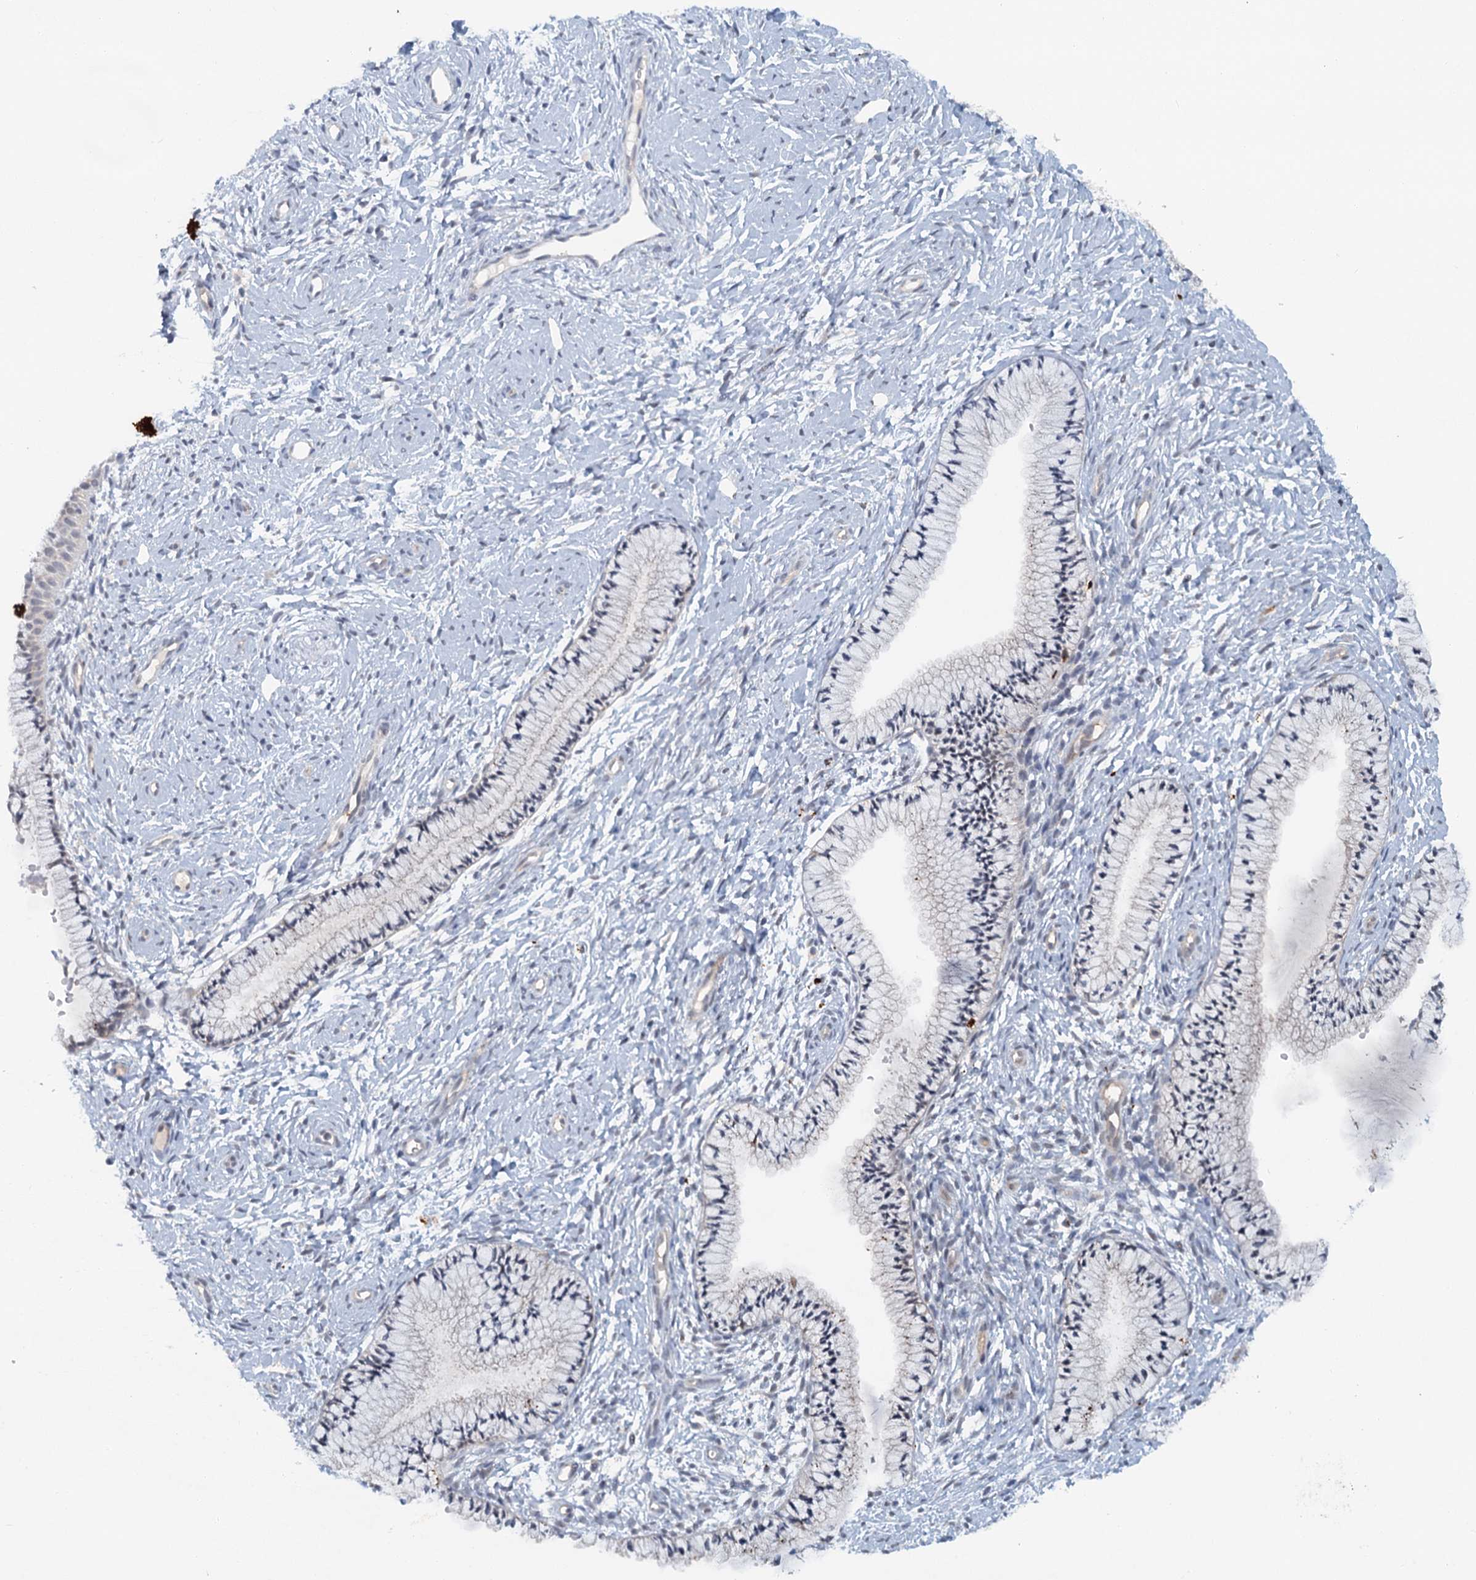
{"staining": {"intensity": "negative", "quantity": "none", "location": "none"}, "tissue": "cervix", "cell_type": "Glandular cells", "image_type": "normal", "snomed": [{"axis": "morphology", "description": "Normal tissue, NOS"}, {"axis": "topography", "description": "Cervix"}], "caption": "Immunohistochemical staining of normal cervix shows no significant positivity in glandular cells.", "gene": "TAS2R42", "patient": {"sex": "female", "age": 33}}